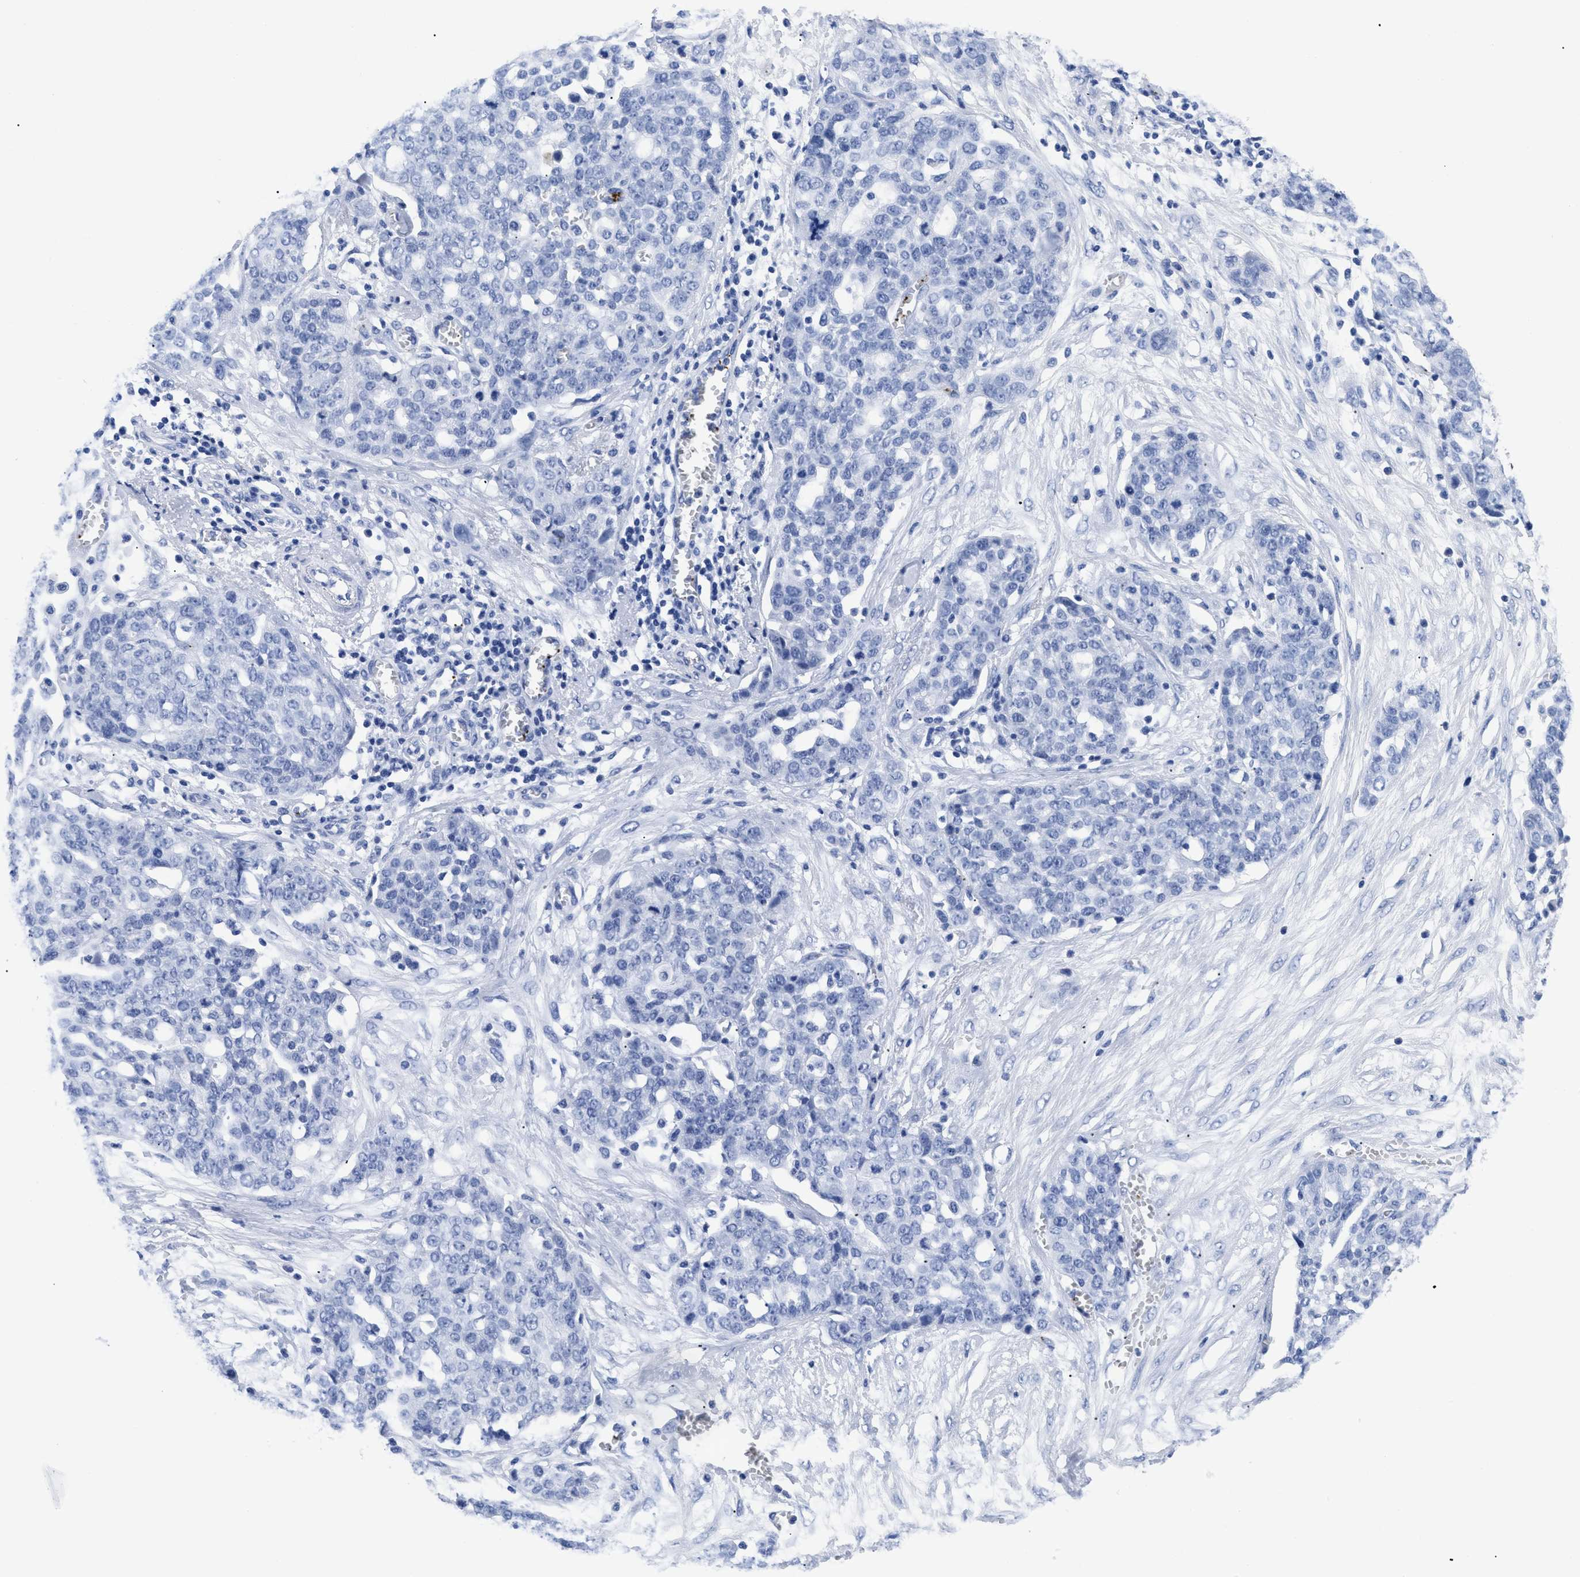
{"staining": {"intensity": "negative", "quantity": "none", "location": "none"}, "tissue": "ovarian cancer", "cell_type": "Tumor cells", "image_type": "cancer", "snomed": [{"axis": "morphology", "description": "Cystadenocarcinoma, serous, NOS"}, {"axis": "topography", "description": "Soft tissue"}, {"axis": "topography", "description": "Ovary"}], "caption": "The IHC histopathology image has no significant positivity in tumor cells of ovarian cancer tissue.", "gene": "TREML1", "patient": {"sex": "female", "age": 57}}